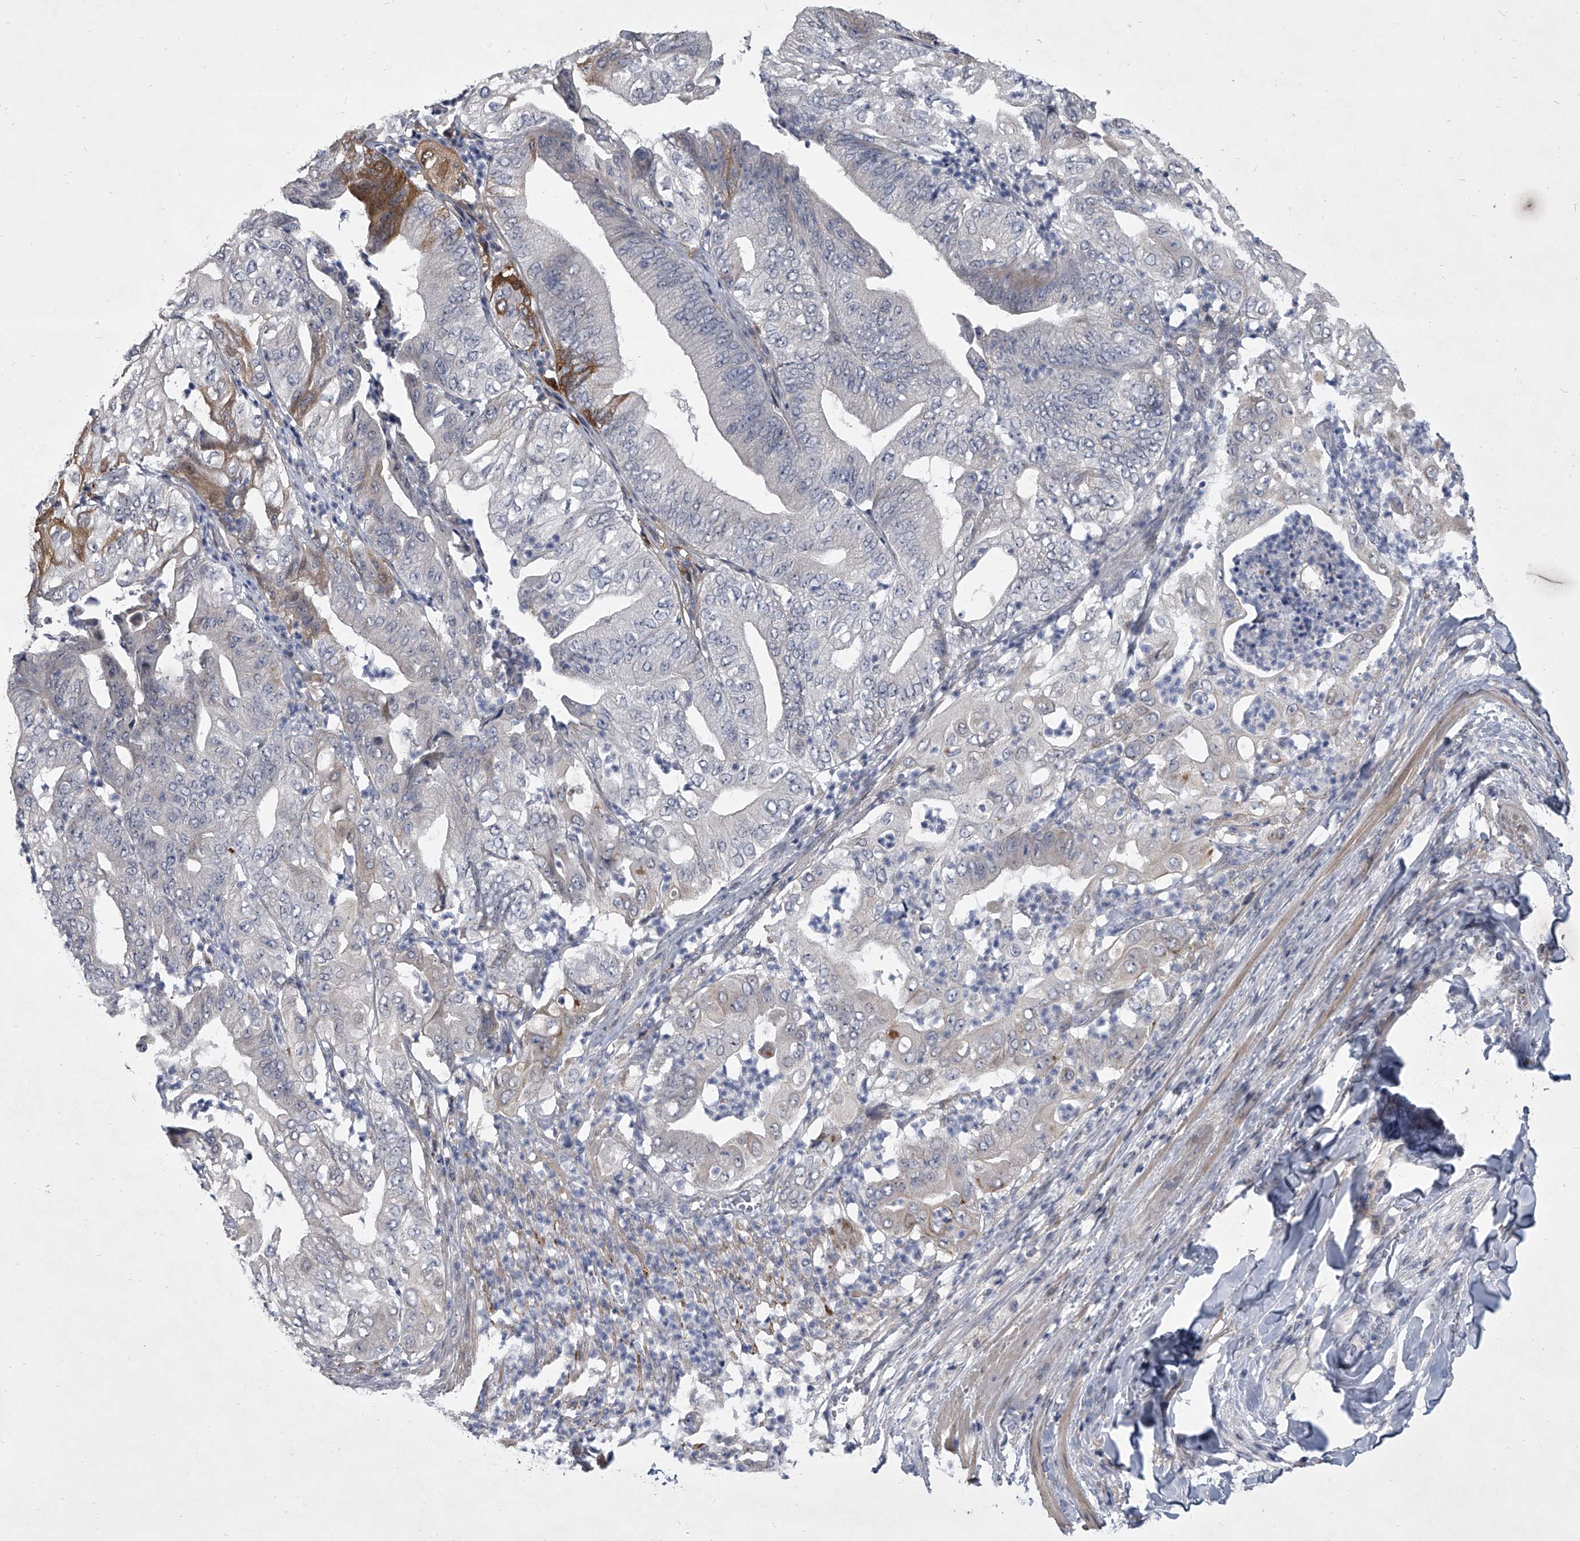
{"staining": {"intensity": "negative", "quantity": "none", "location": "none"}, "tissue": "pancreatic cancer", "cell_type": "Tumor cells", "image_type": "cancer", "snomed": [{"axis": "morphology", "description": "Adenocarcinoma, NOS"}, {"axis": "topography", "description": "Pancreas"}], "caption": "The histopathology image reveals no significant staining in tumor cells of pancreatic cancer. (Immunohistochemistry (ihc), brightfield microscopy, high magnification).", "gene": "HEATR6", "patient": {"sex": "female", "age": 77}}